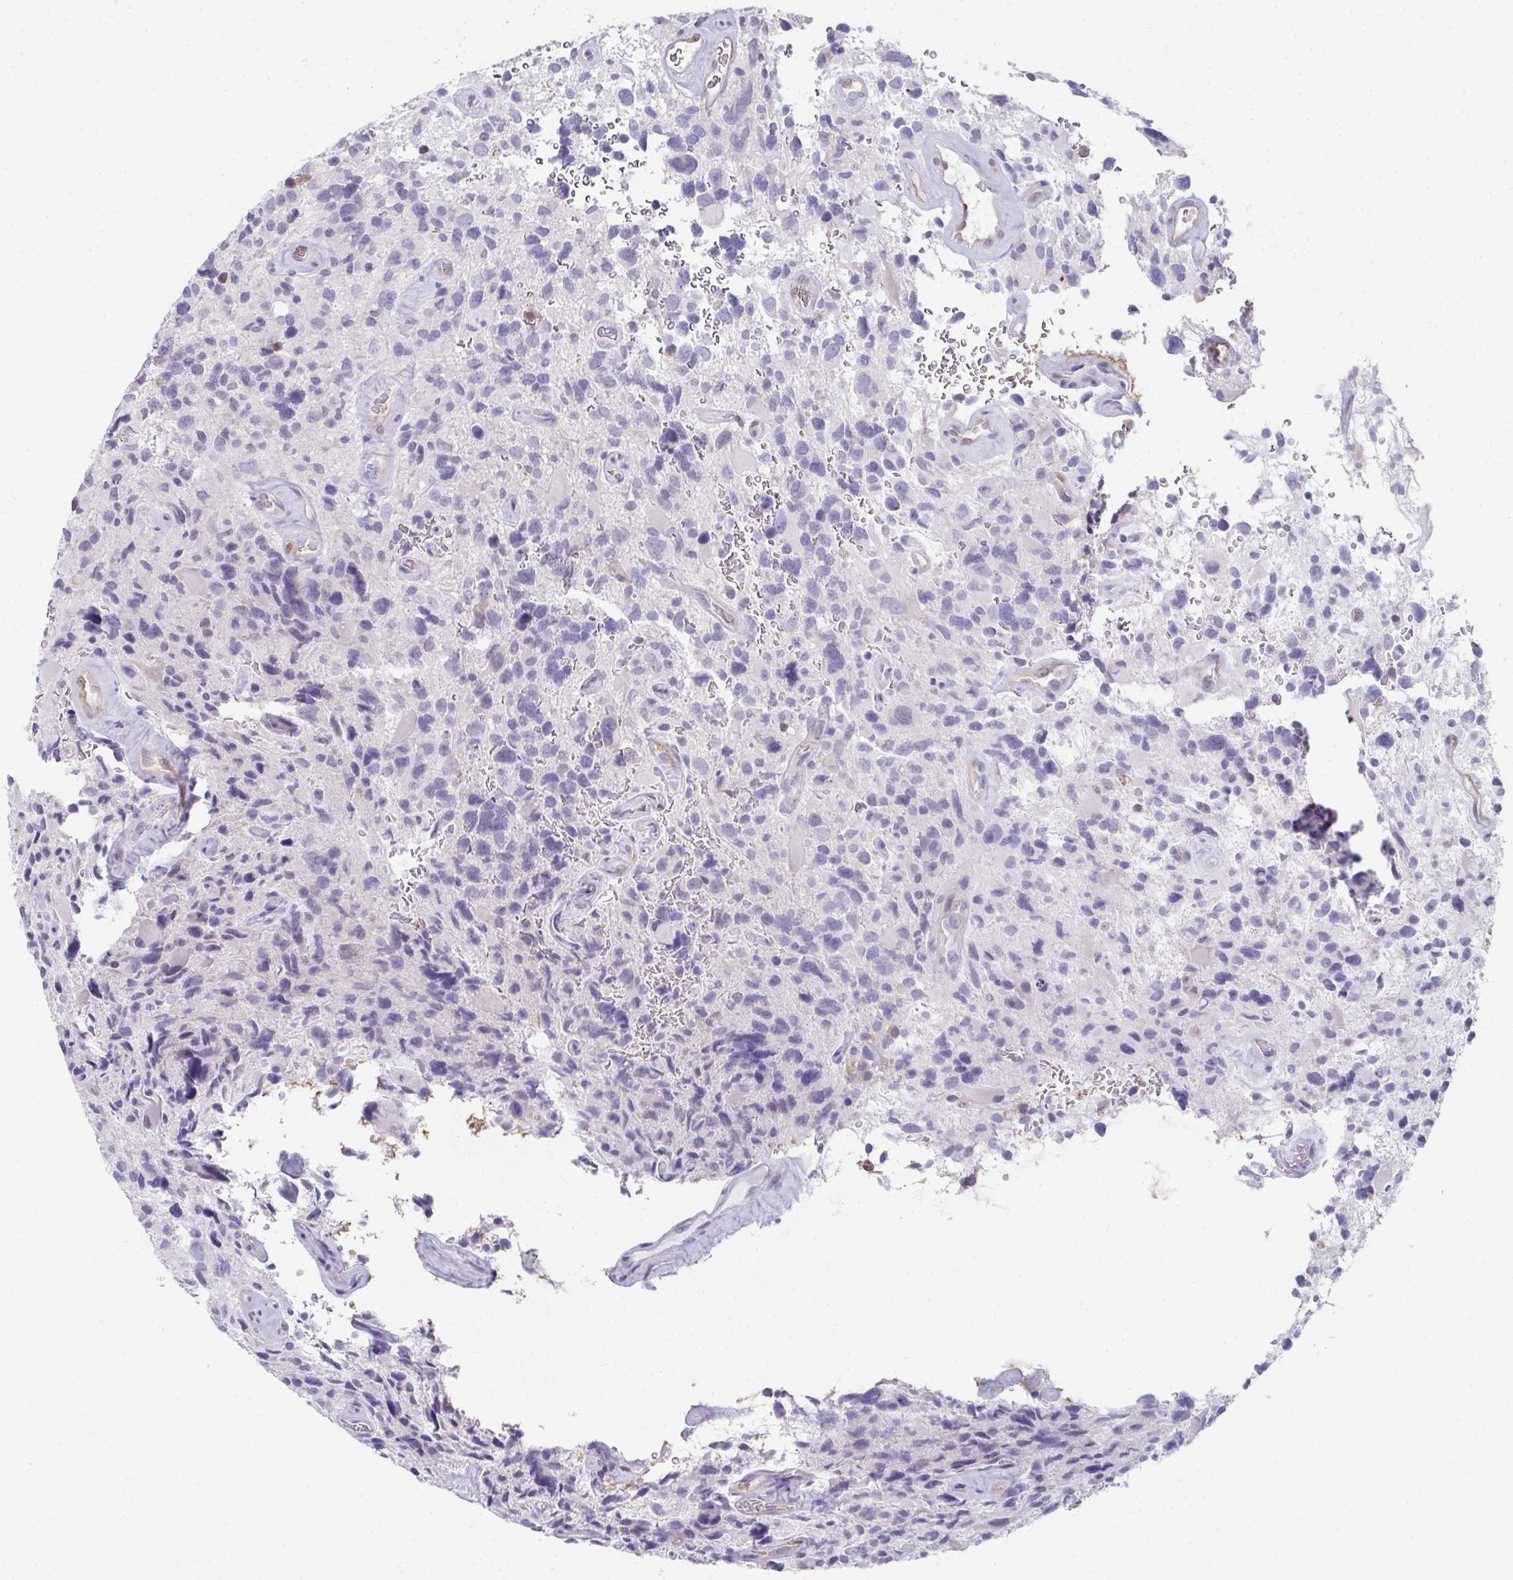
{"staining": {"intensity": "negative", "quantity": "none", "location": "none"}, "tissue": "glioma", "cell_type": "Tumor cells", "image_type": "cancer", "snomed": [{"axis": "morphology", "description": "Glioma, malignant, High grade"}, {"axis": "topography", "description": "Brain"}], "caption": "An IHC histopathology image of high-grade glioma (malignant) is shown. There is no staining in tumor cells of high-grade glioma (malignant).", "gene": "RBP1", "patient": {"sex": "male", "age": 49}}